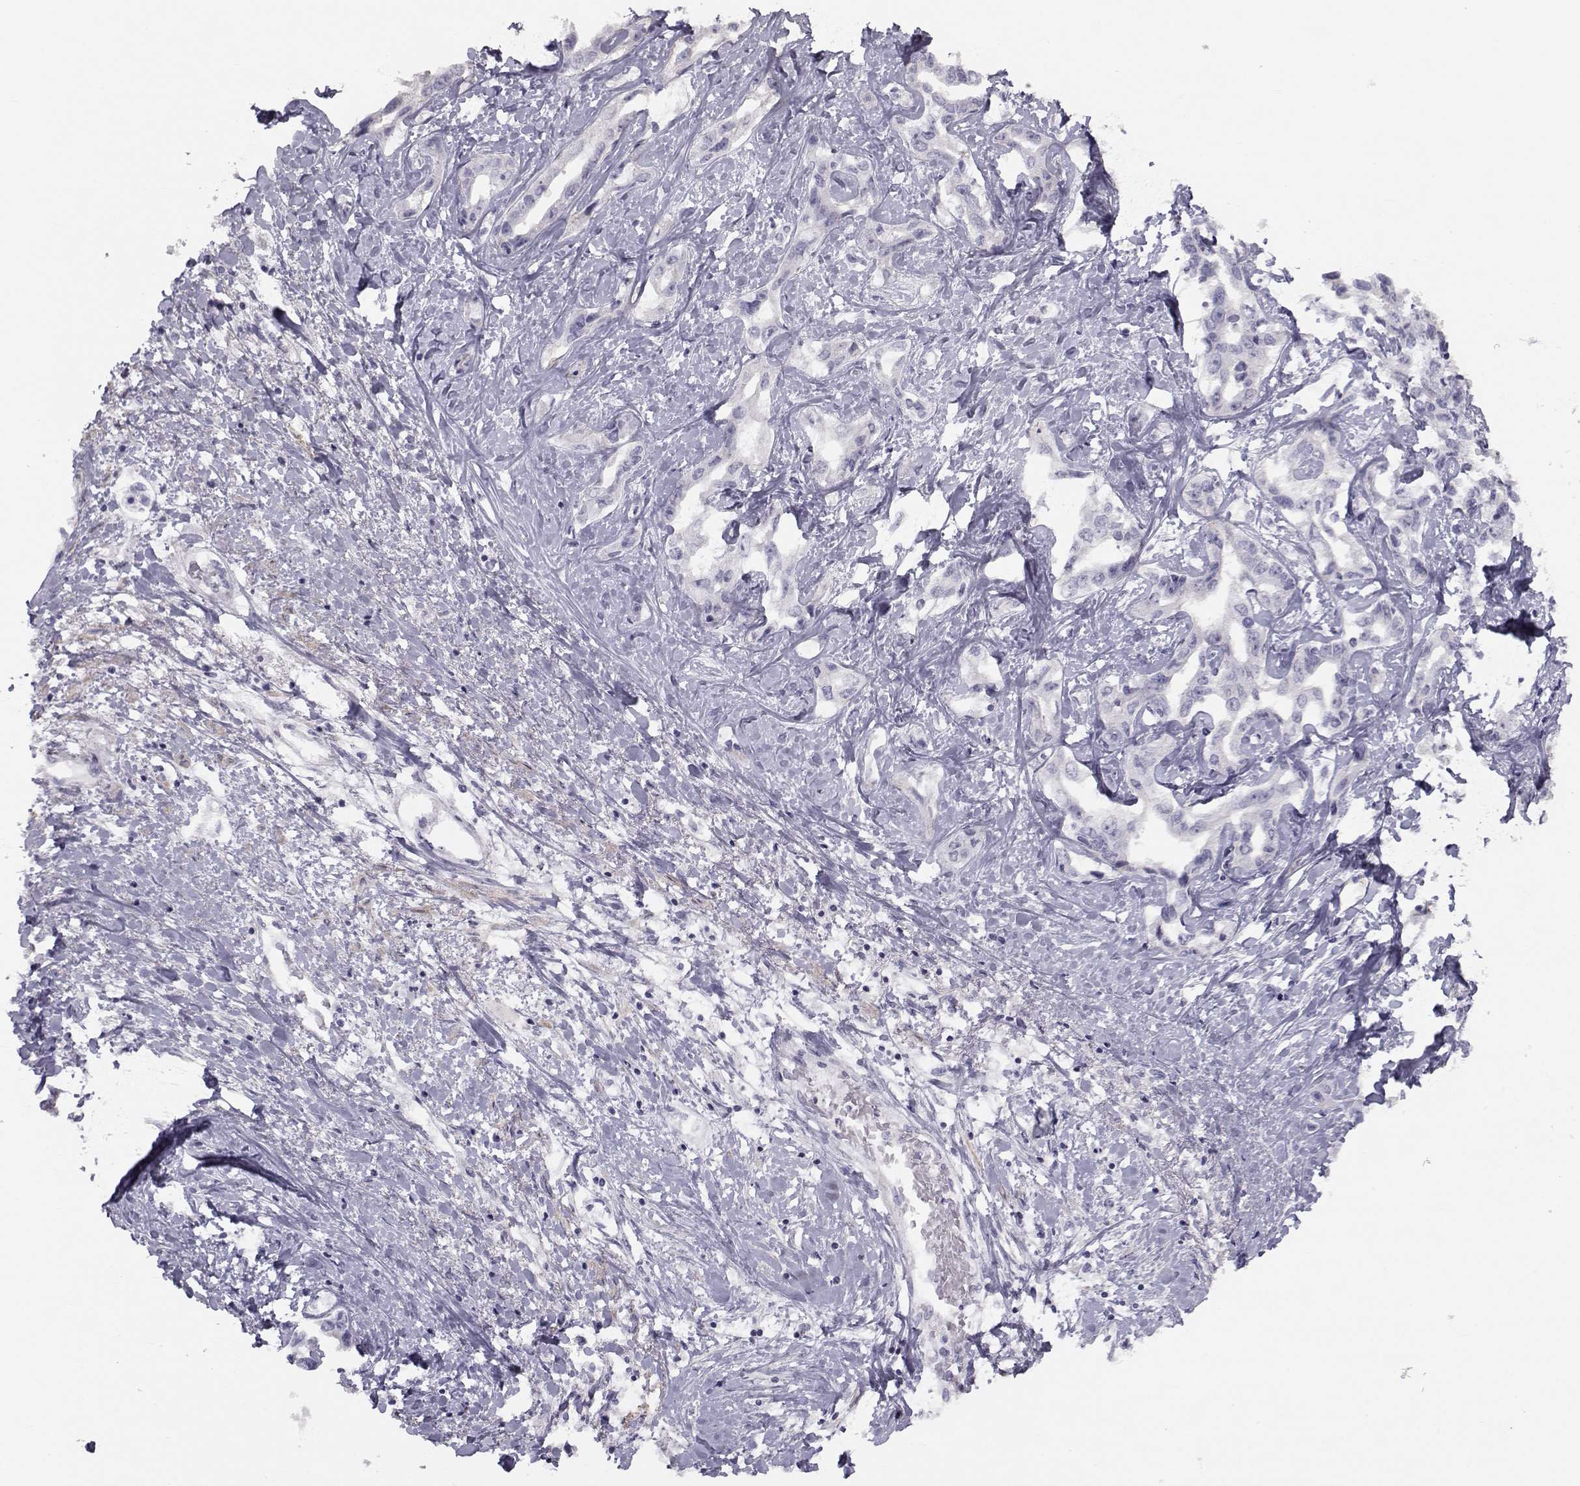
{"staining": {"intensity": "negative", "quantity": "none", "location": "none"}, "tissue": "liver cancer", "cell_type": "Tumor cells", "image_type": "cancer", "snomed": [{"axis": "morphology", "description": "Cholangiocarcinoma"}, {"axis": "topography", "description": "Liver"}], "caption": "Tumor cells are negative for brown protein staining in liver cancer (cholangiocarcinoma). Brightfield microscopy of immunohistochemistry stained with DAB (brown) and hematoxylin (blue), captured at high magnification.", "gene": "GARIN3", "patient": {"sex": "male", "age": 59}}